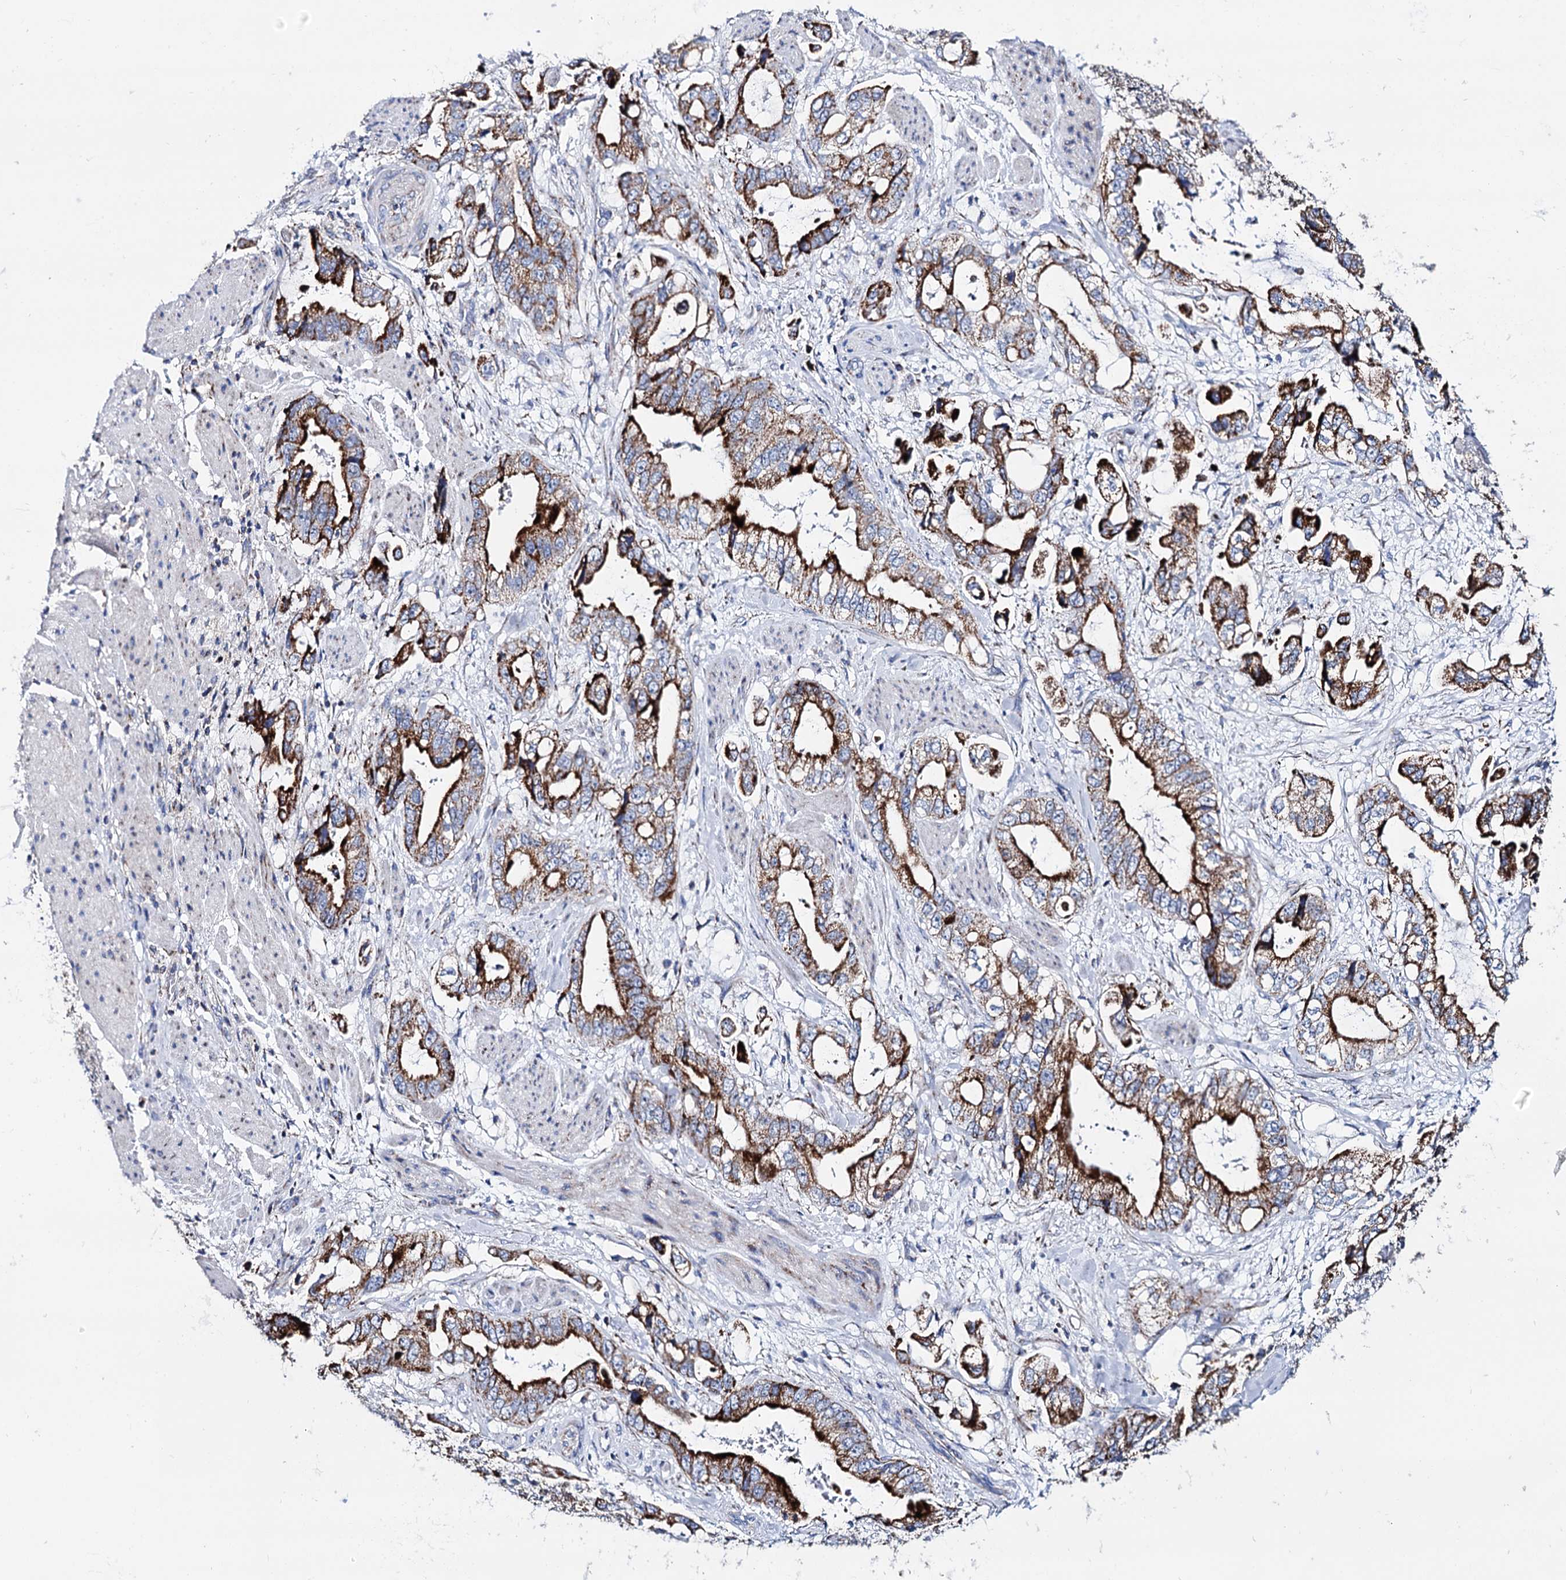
{"staining": {"intensity": "strong", "quantity": ">75%", "location": "cytoplasmic/membranous"}, "tissue": "stomach cancer", "cell_type": "Tumor cells", "image_type": "cancer", "snomed": [{"axis": "morphology", "description": "Adenocarcinoma, NOS"}, {"axis": "topography", "description": "Stomach"}], "caption": "Protein staining reveals strong cytoplasmic/membranous expression in approximately >75% of tumor cells in stomach adenocarcinoma.", "gene": "UBASH3B", "patient": {"sex": "male", "age": 62}}